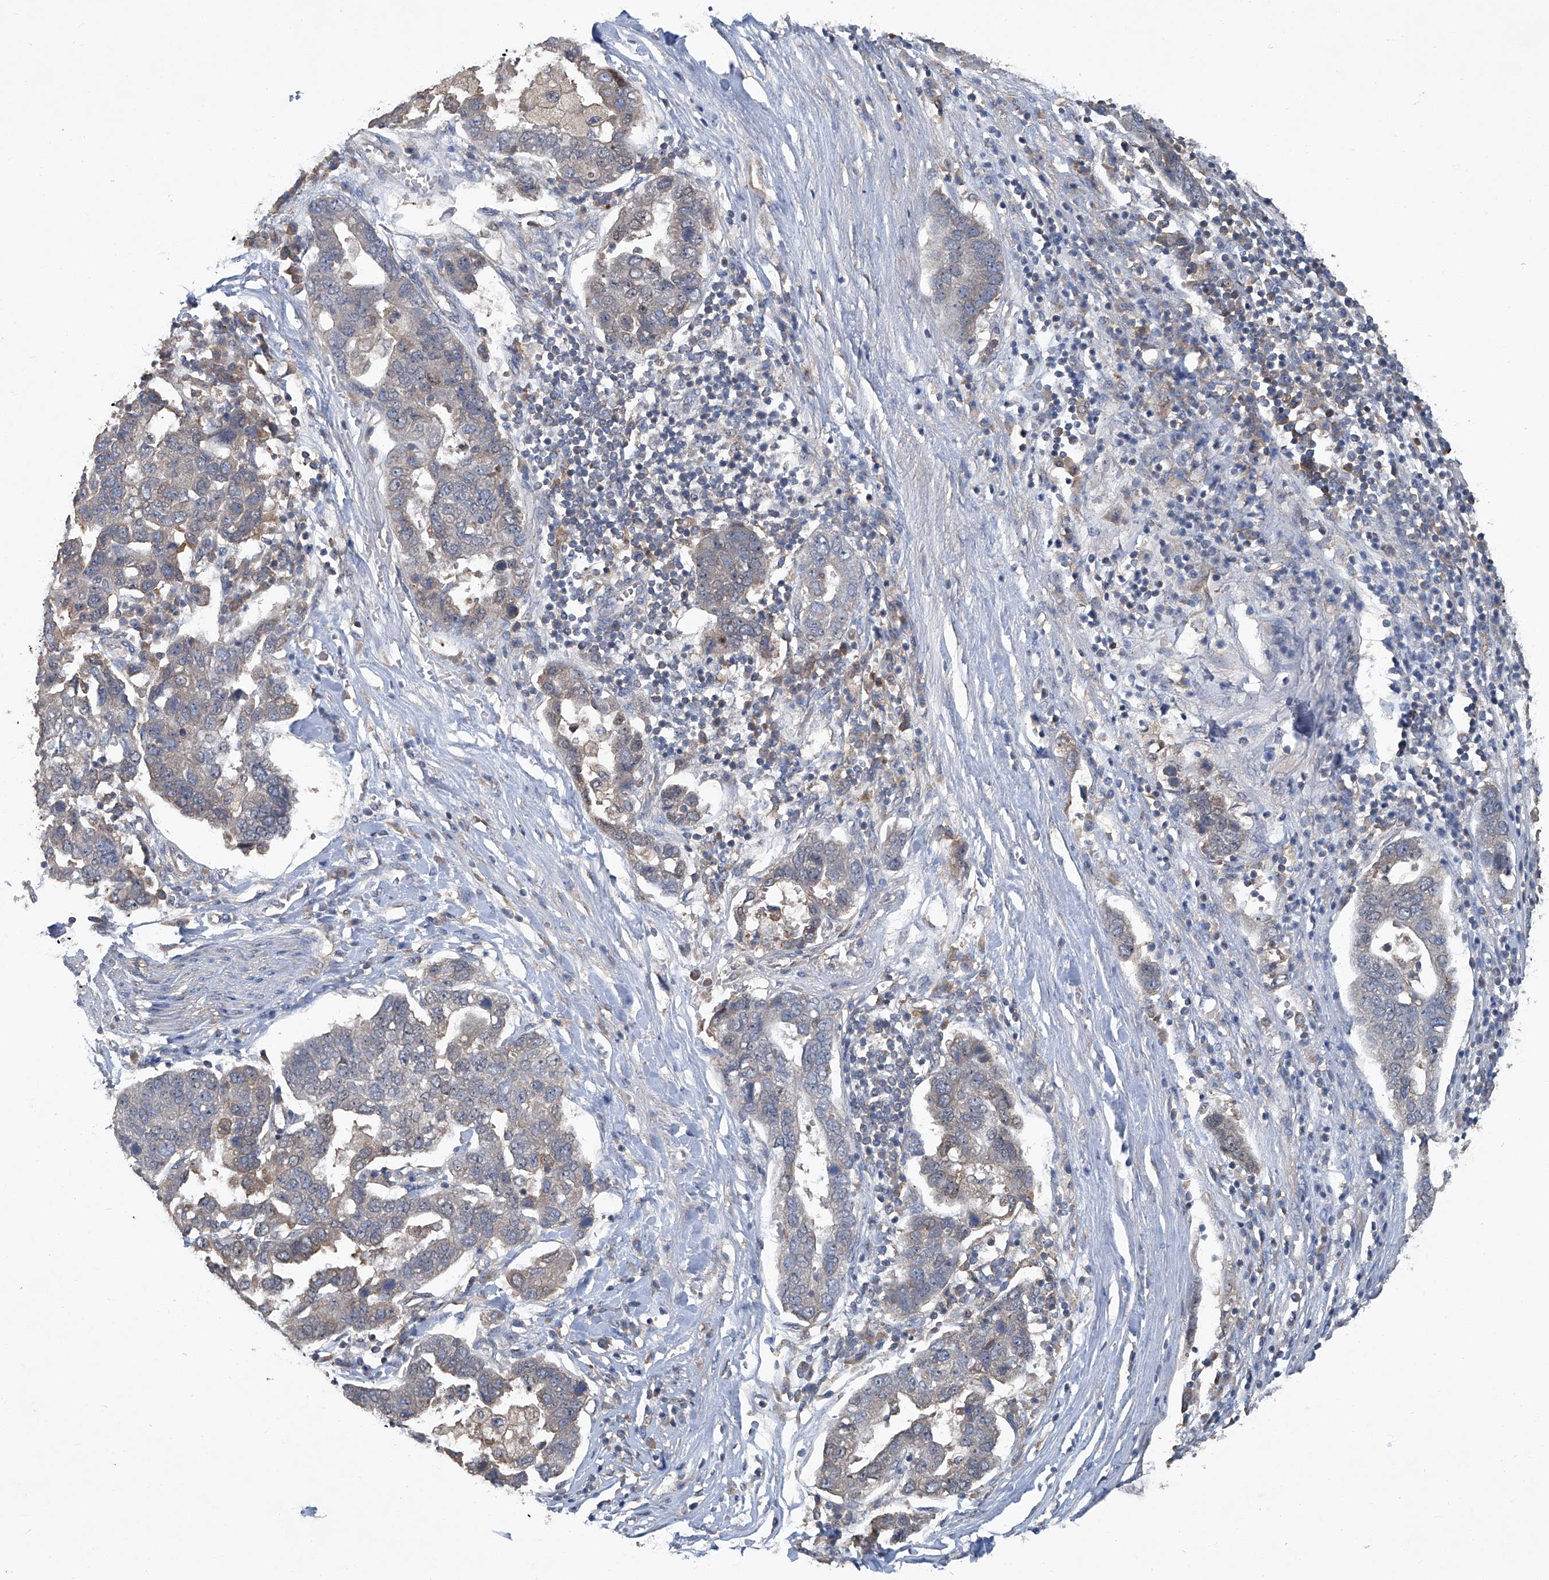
{"staining": {"intensity": "negative", "quantity": "none", "location": "none"}, "tissue": "pancreatic cancer", "cell_type": "Tumor cells", "image_type": "cancer", "snomed": [{"axis": "morphology", "description": "Adenocarcinoma, NOS"}, {"axis": "topography", "description": "Pancreas"}], "caption": "Immunohistochemical staining of pancreatic cancer (adenocarcinoma) exhibits no significant expression in tumor cells.", "gene": "ANKRD34A", "patient": {"sex": "female", "age": 61}}